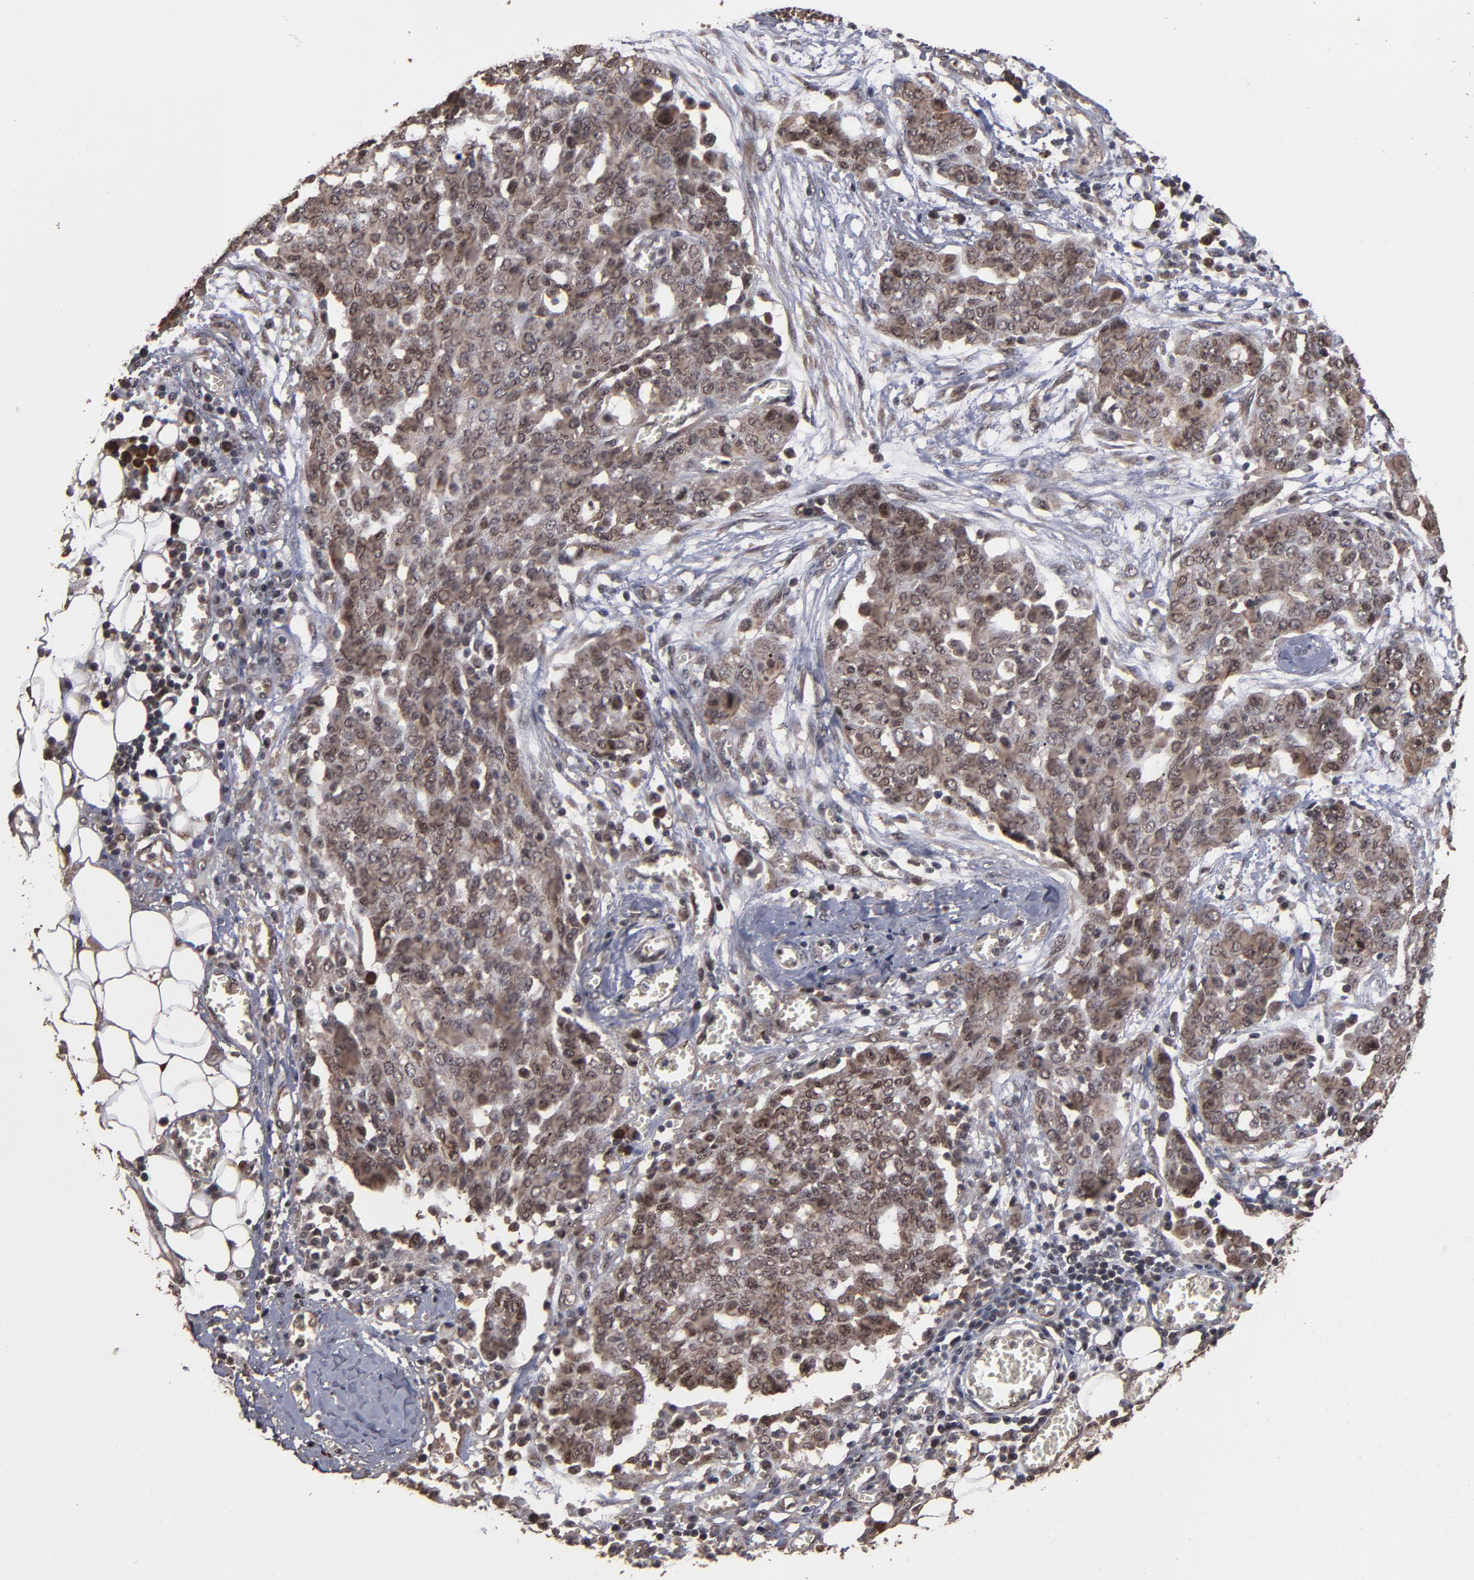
{"staining": {"intensity": "weak", "quantity": ">75%", "location": "cytoplasmic/membranous,nuclear"}, "tissue": "ovarian cancer", "cell_type": "Tumor cells", "image_type": "cancer", "snomed": [{"axis": "morphology", "description": "Cystadenocarcinoma, serous, NOS"}, {"axis": "topography", "description": "Soft tissue"}, {"axis": "topography", "description": "Ovary"}], "caption": "Protein expression analysis of ovarian cancer (serous cystadenocarcinoma) shows weak cytoplasmic/membranous and nuclear expression in approximately >75% of tumor cells.", "gene": "NXF2B", "patient": {"sex": "female", "age": 57}}